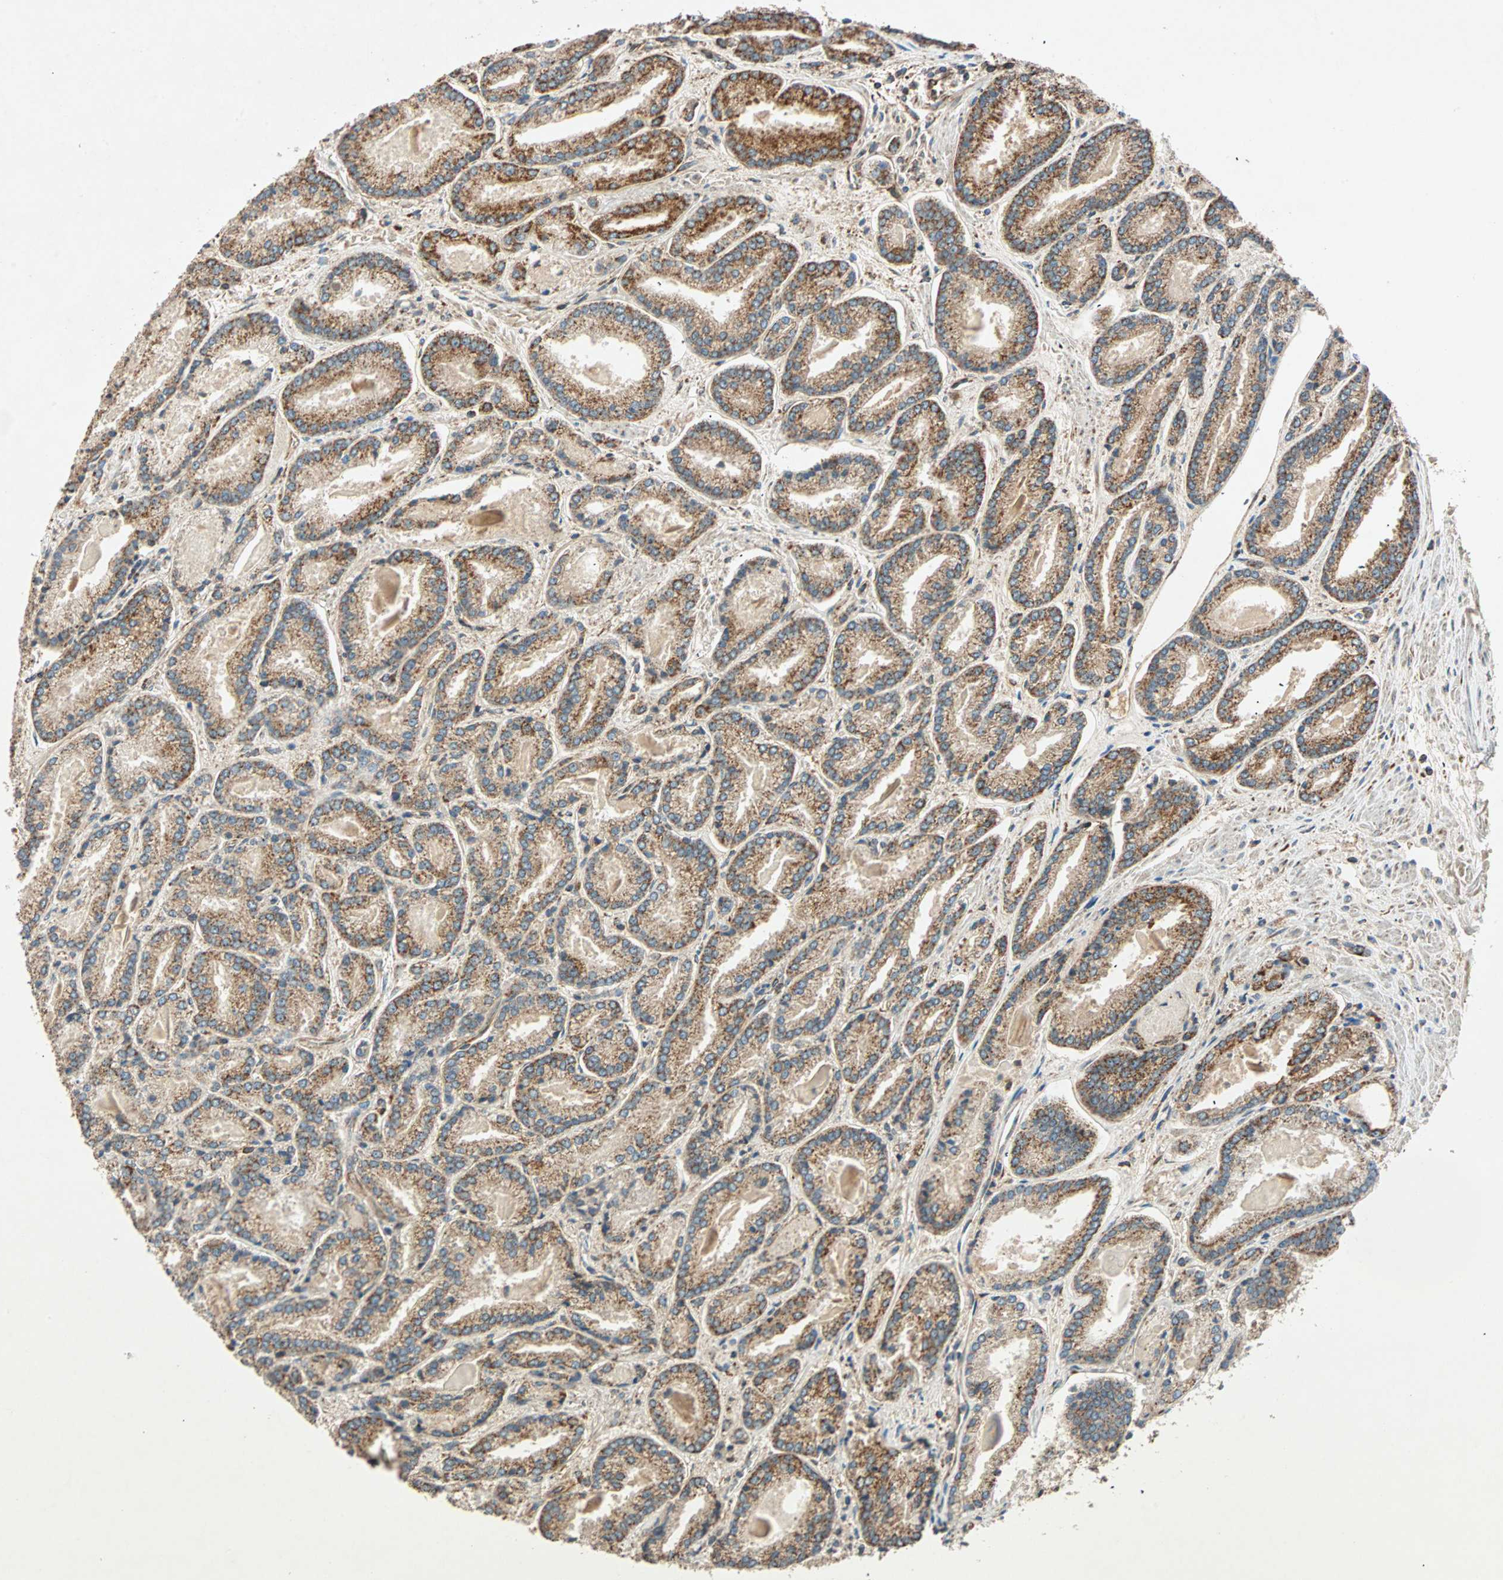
{"staining": {"intensity": "strong", "quantity": ">75%", "location": "cytoplasmic/membranous"}, "tissue": "prostate cancer", "cell_type": "Tumor cells", "image_type": "cancer", "snomed": [{"axis": "morphology", "description": "Adenocarcinoma, Low grade"}, {"axis": "topography", "description": "Prostate"}], "caption": "A high-resolution photomicrograph shows IHC staining of adenocarcinoma (low-grade) (prostate), which exhibits strong cytoplasmic/membranous staining in approximately >75% of tumor cells. The protein of interest is stained brown, and the nuclei are stained in blue (DAB (3,3'-diaminobenzidine) IHC with brightfield microscopy, high magnification).", "gene": "MAPK1", "patient": {"sex": "male", "age": 59}}